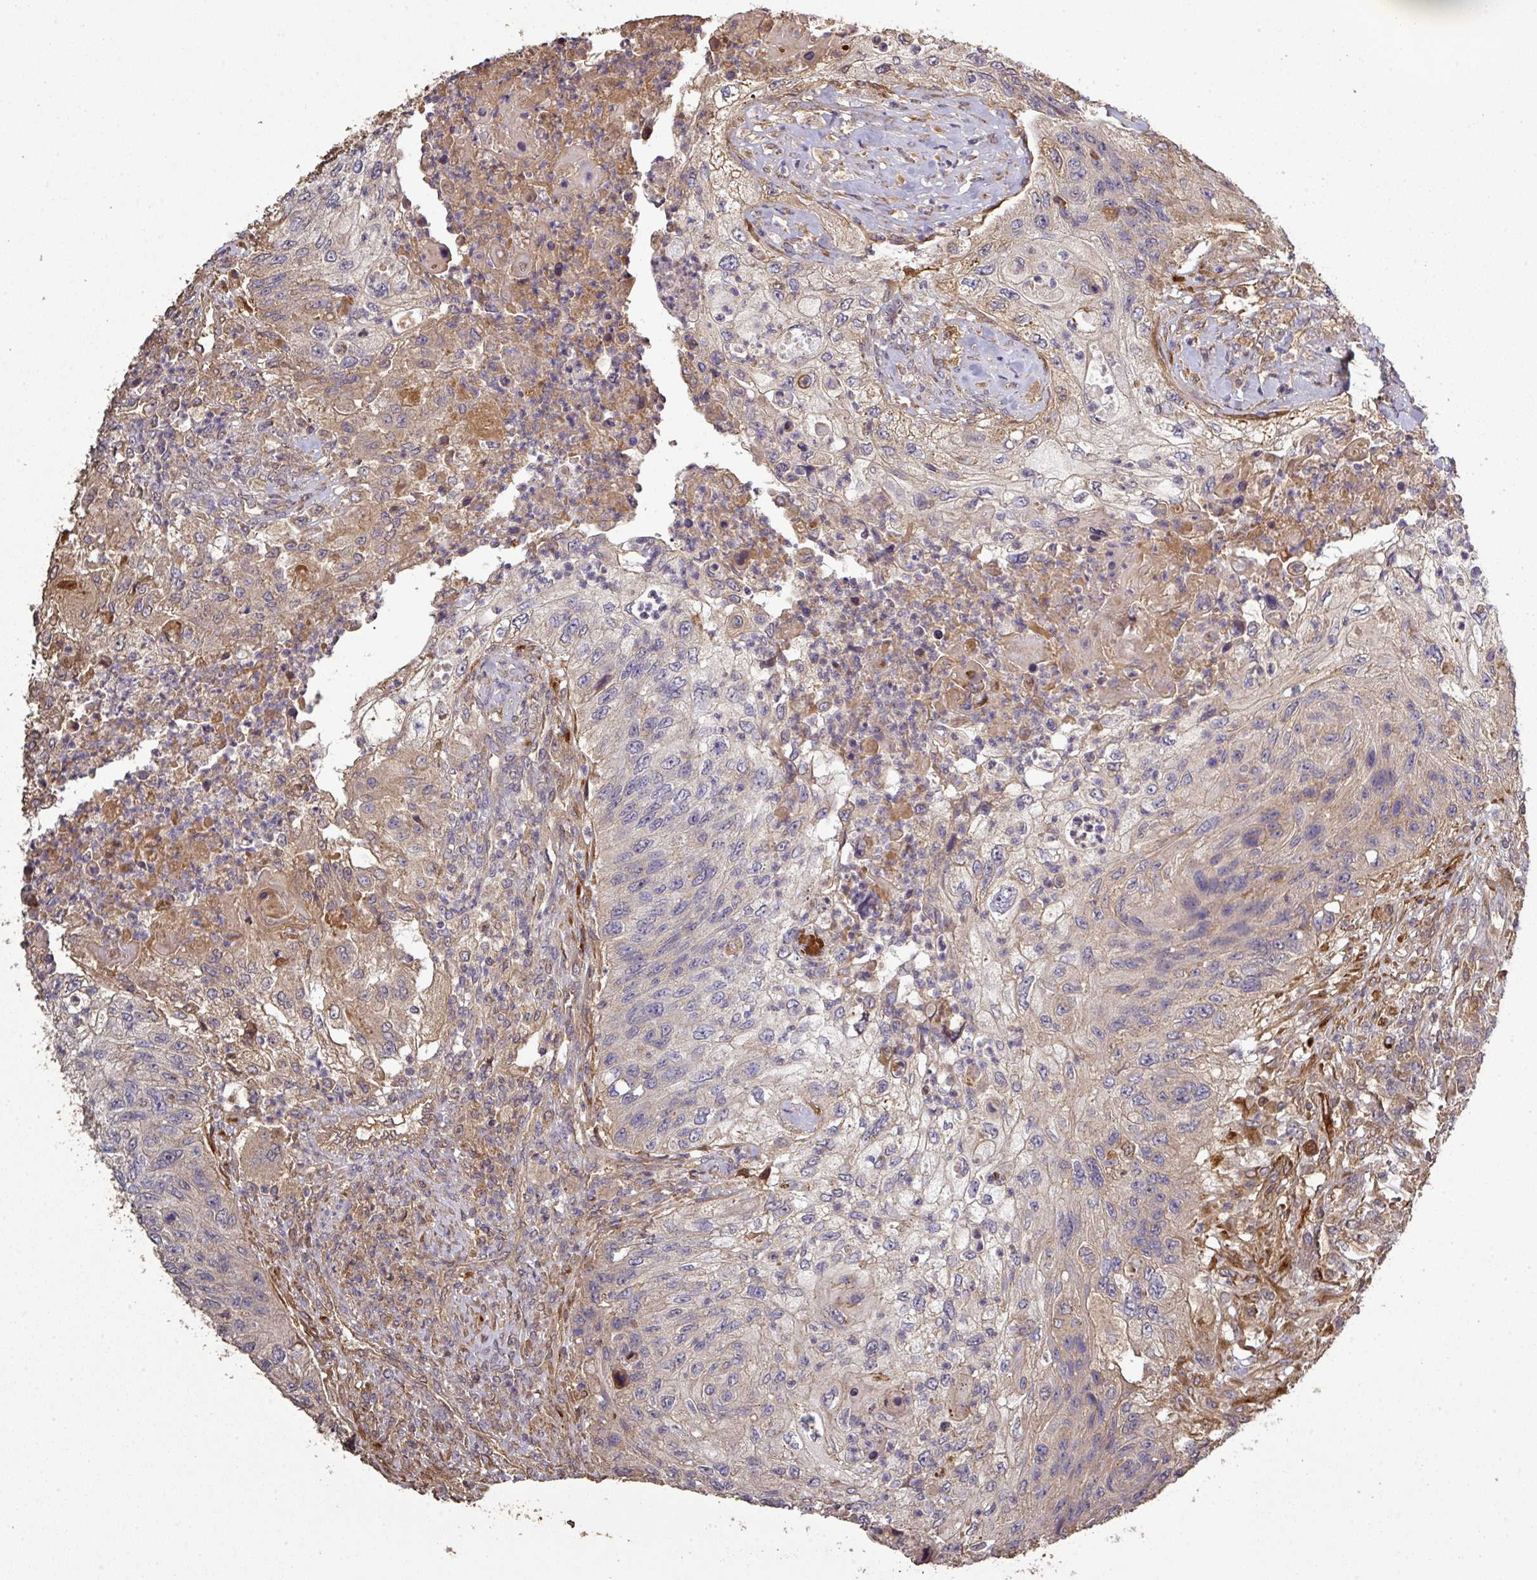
{"staining": {"intensity": "weak", "quantity": "<25%", "location": "cytoplasmic/membranous"}, "tissue": "urothelial cancer", "cell_type": "Tumor cells", "image_type": "cancer", "snomed": [{"axis": "morphology", "description": "Urothelial carcinoma, High grade"}, {"axis": "topography", "description": "Urinary bladder"}], "caption": "Immunohistochemistry (IHC) of human urothelial carcinoma (high-grade) exhibits no expression in tumor cells.", "gene": "ISLR", "patient": {"sex": "female", "age": 60}}